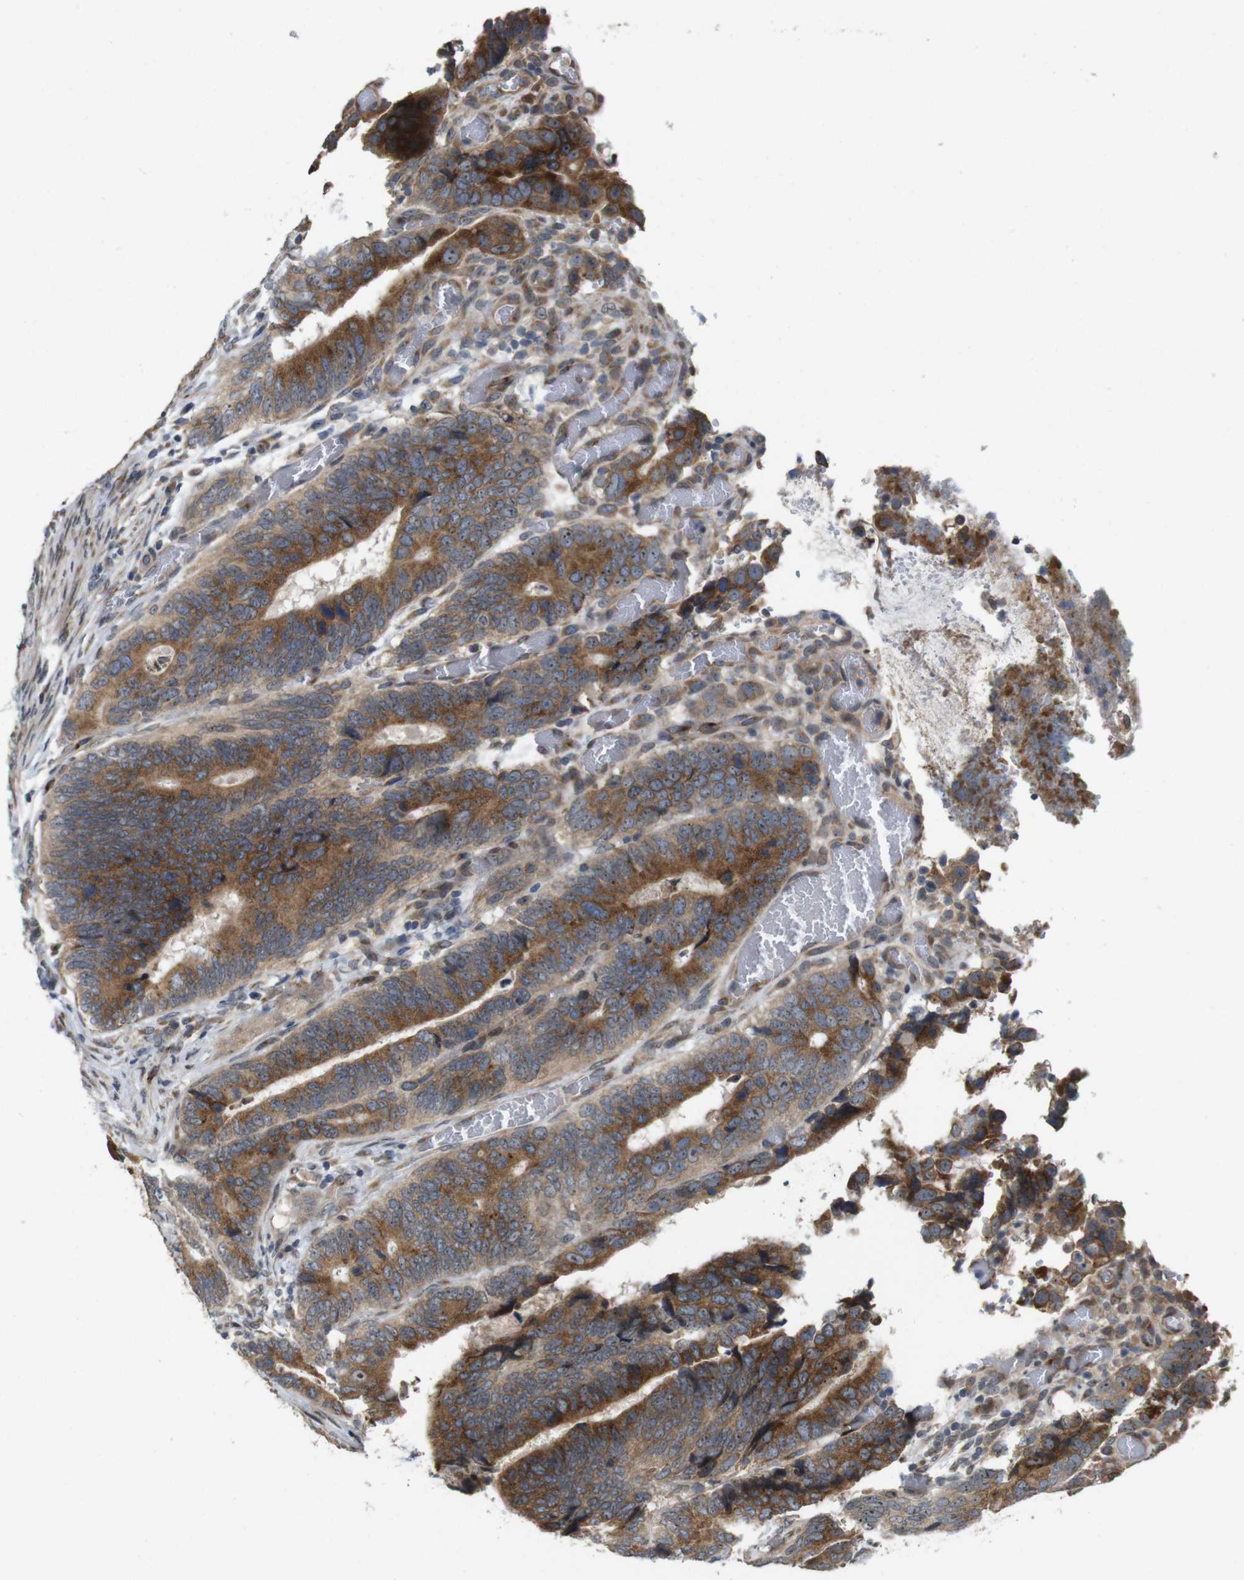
{"staining": {"intensity": "moderate", "quantity": ">75%", "location": "cytoplasmic/membranous"}, "tissue": "colorectal cancer", "cell_type": "Tumor cells", "image_type": "cancer", "snomed": [{"axis": "morphology", "description": "Adenocarcinoma, NOS"}, {"axis": "topography", "description": "Colon"}], "caption": "Immunohistochemical staining of human colorectal cancer exhibits medium levels of moderate cytoplasmic/membranous protein positivity in approximately >75% of tumor cells.", "gene": "EFCAB14", "patient": {"sex": "male", "age": 72}}